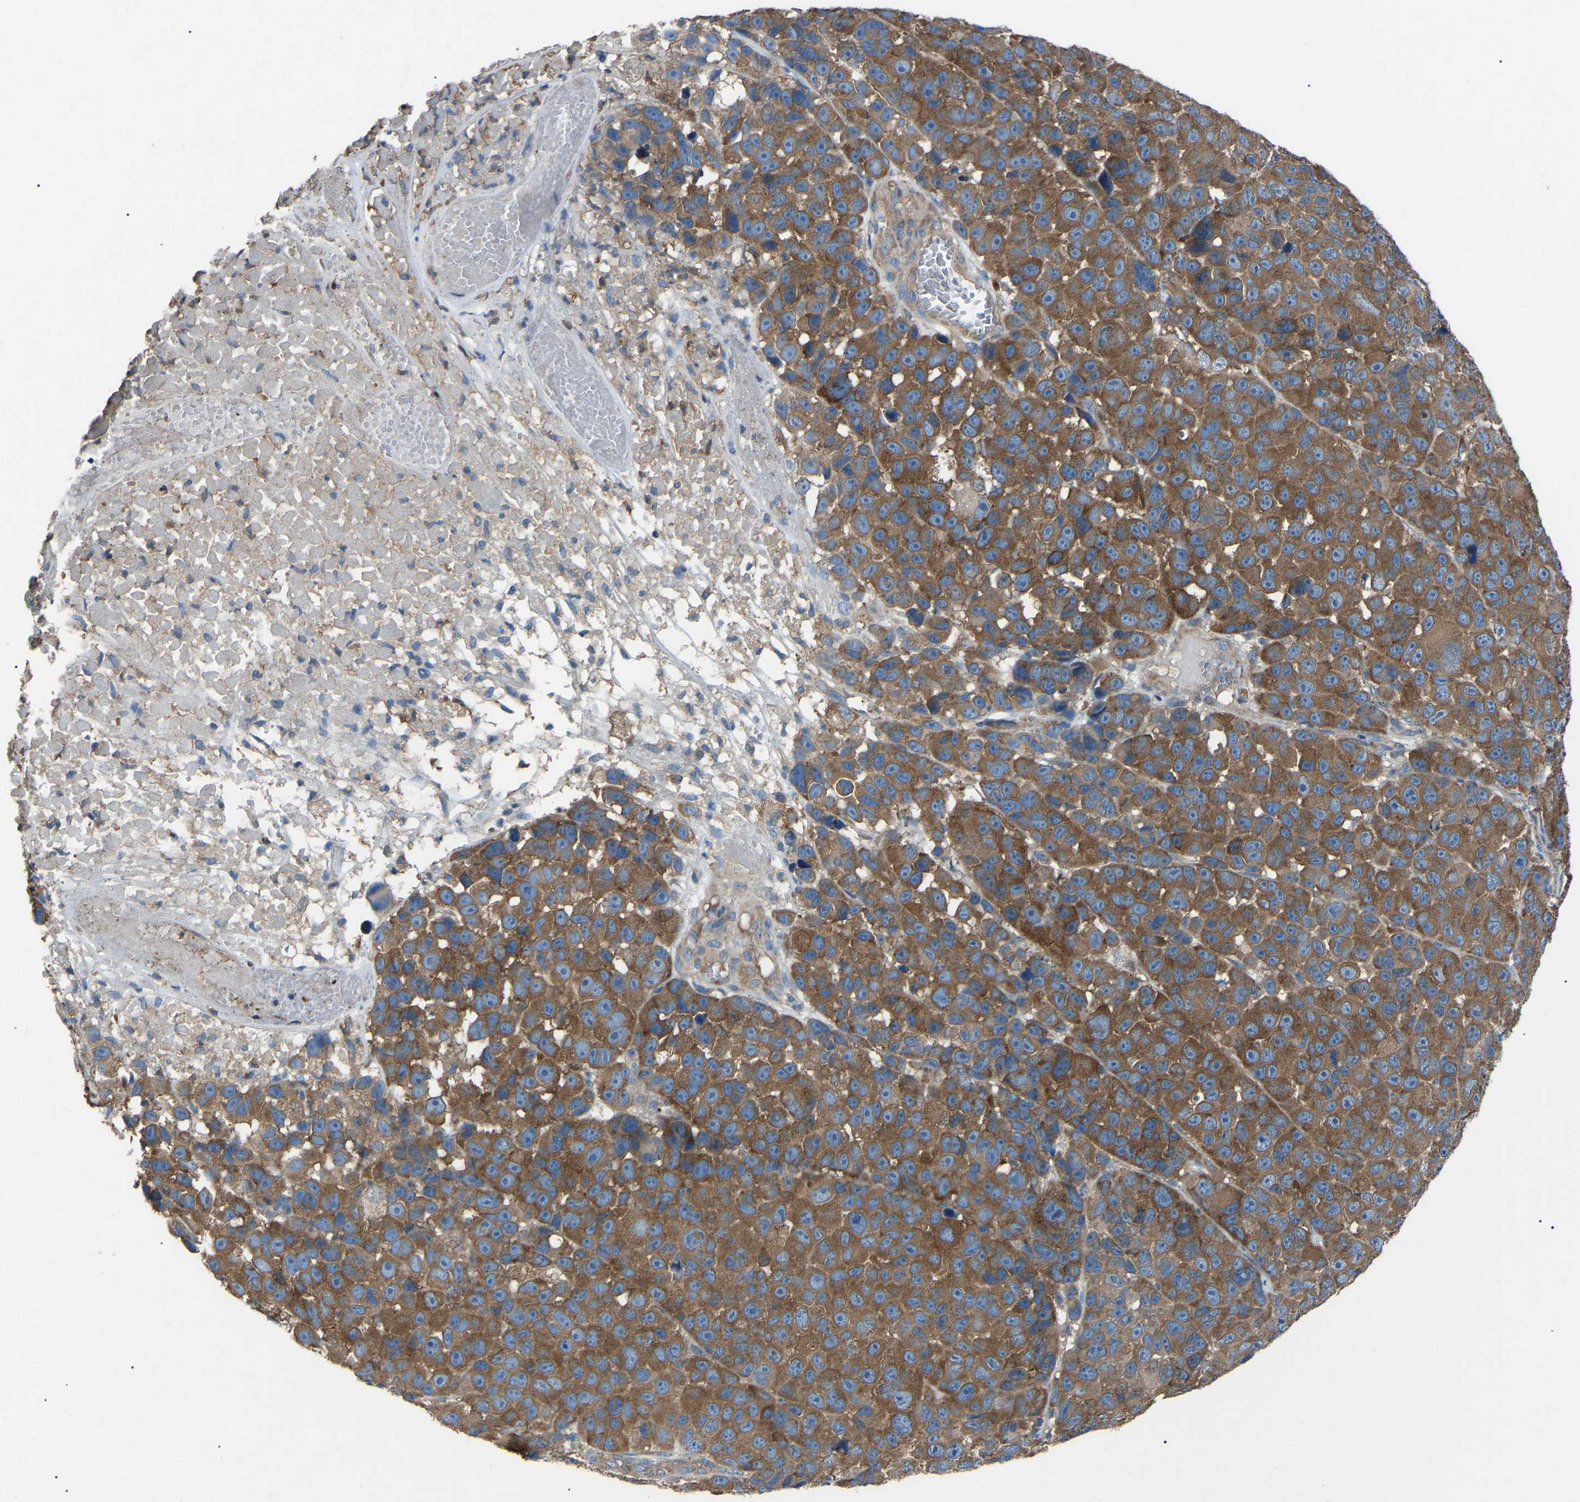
{"staining": {"intensity": "strong", "quantity": ">75%", "location": "cytoplasmic/membranous"}, "tissue": "melanoma", "cell_type": "Tumor cells", "image_type": "cancer", "snomed": [{"axis": "morphology", "description": "Malignant melanoma, NOS"}, {"axis": "topography", "description": "Skin"}], "caption": "Strong cytoplasmic/membranous staining for a protein is seen in approximately >75% of tumor cells of melanoma using IHC.", "gene": "AIMP1", "patient": {"sex": "male", "age": 53}}